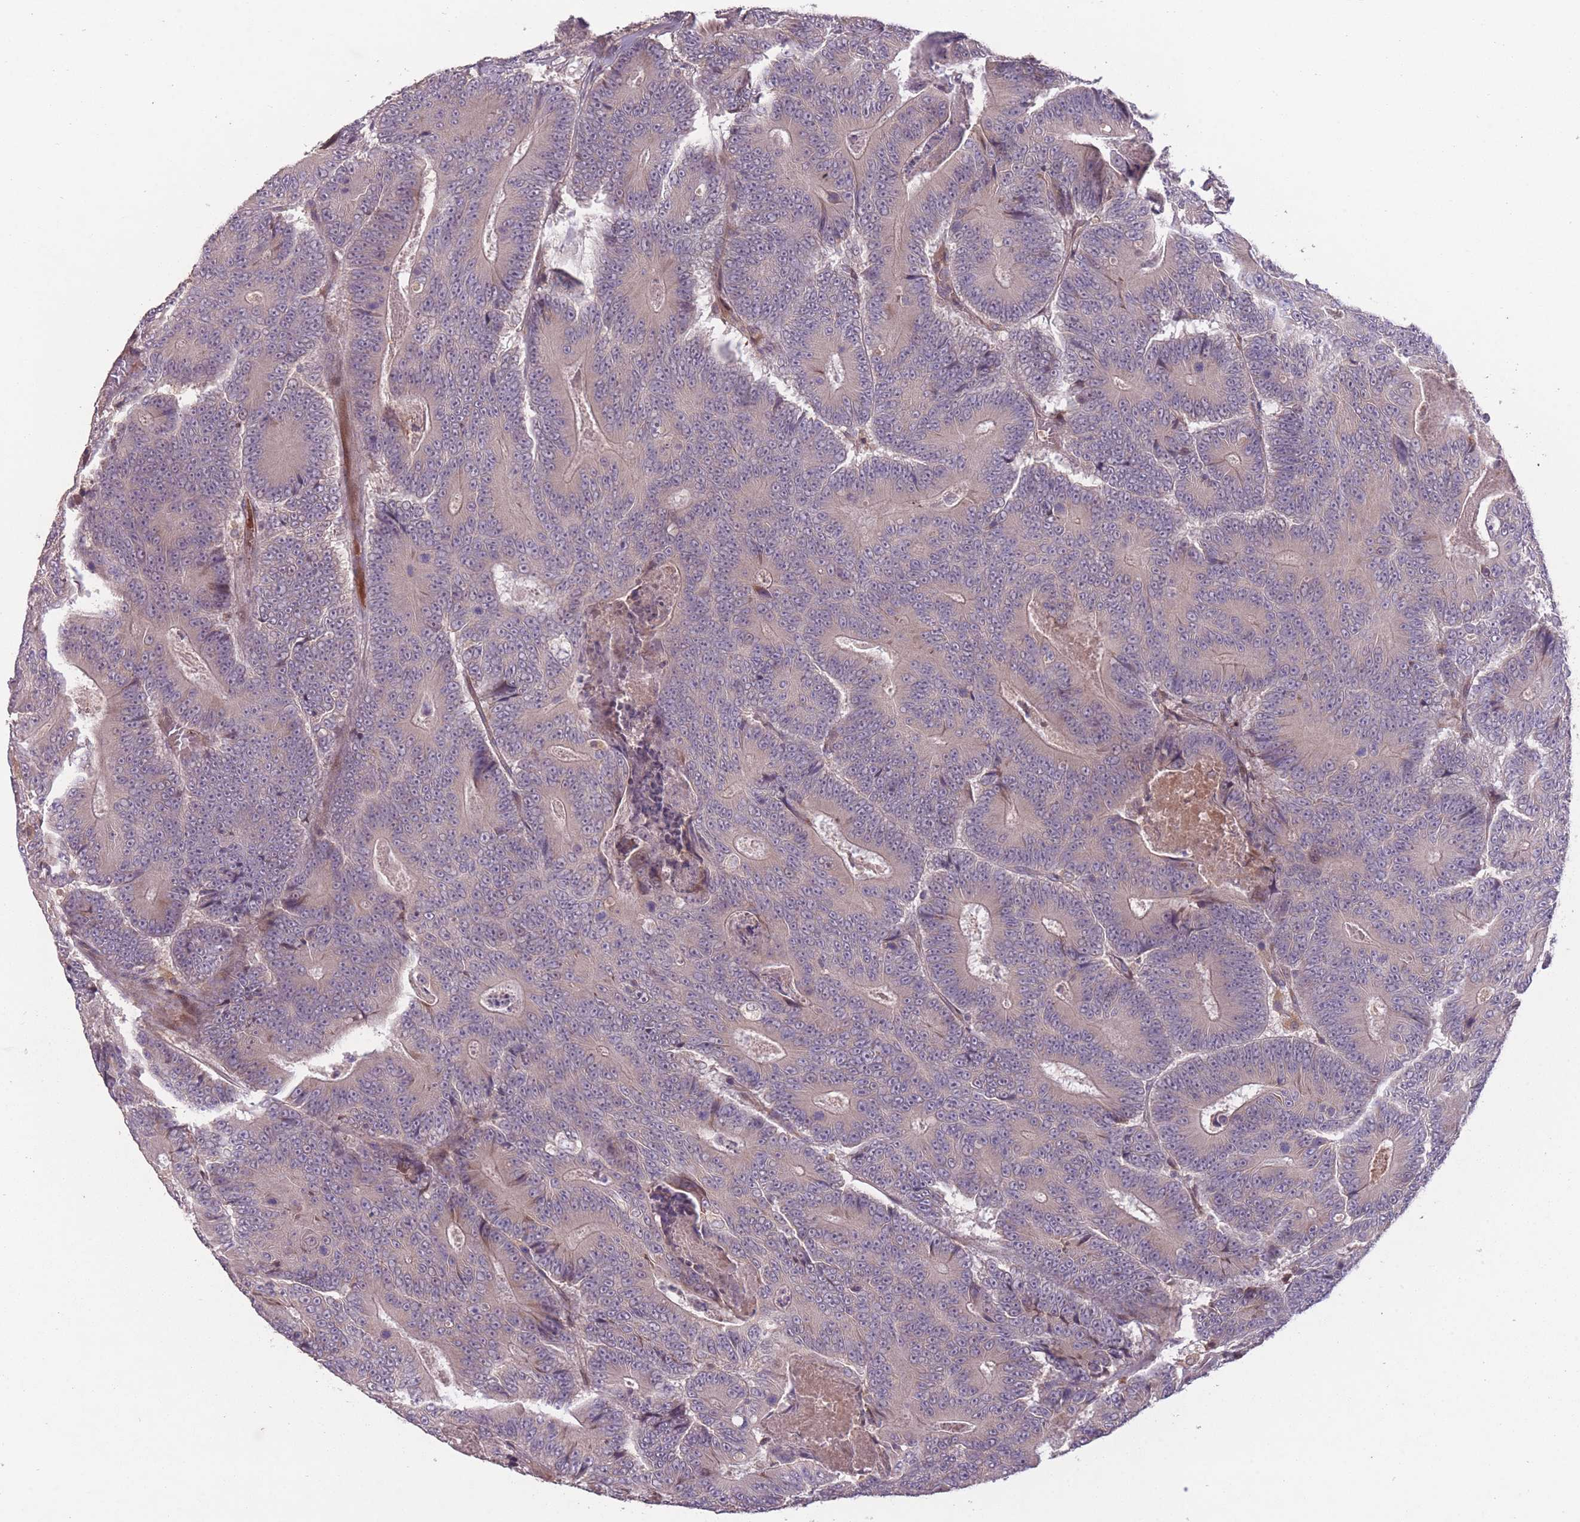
{"staining": {"intensity": "negative", "quantity": "none", "location": "none"}, "tissue": "colorectal cancer", "cell_type": "Tumor cells", "image_type": "cancer", "snomed": [{"axis": "morphology", "description": "Adenocarcinoma, NOS"}, {"axis": "topography", "description": "Colon"}], "caption": "A micrograph of human adenocarcinoma (colorectal) is negative for staining in tumor cells. Nuclei are stained in blue.", "gene": "OR2V2", "patient": {"sex": "male", "age": 83}}